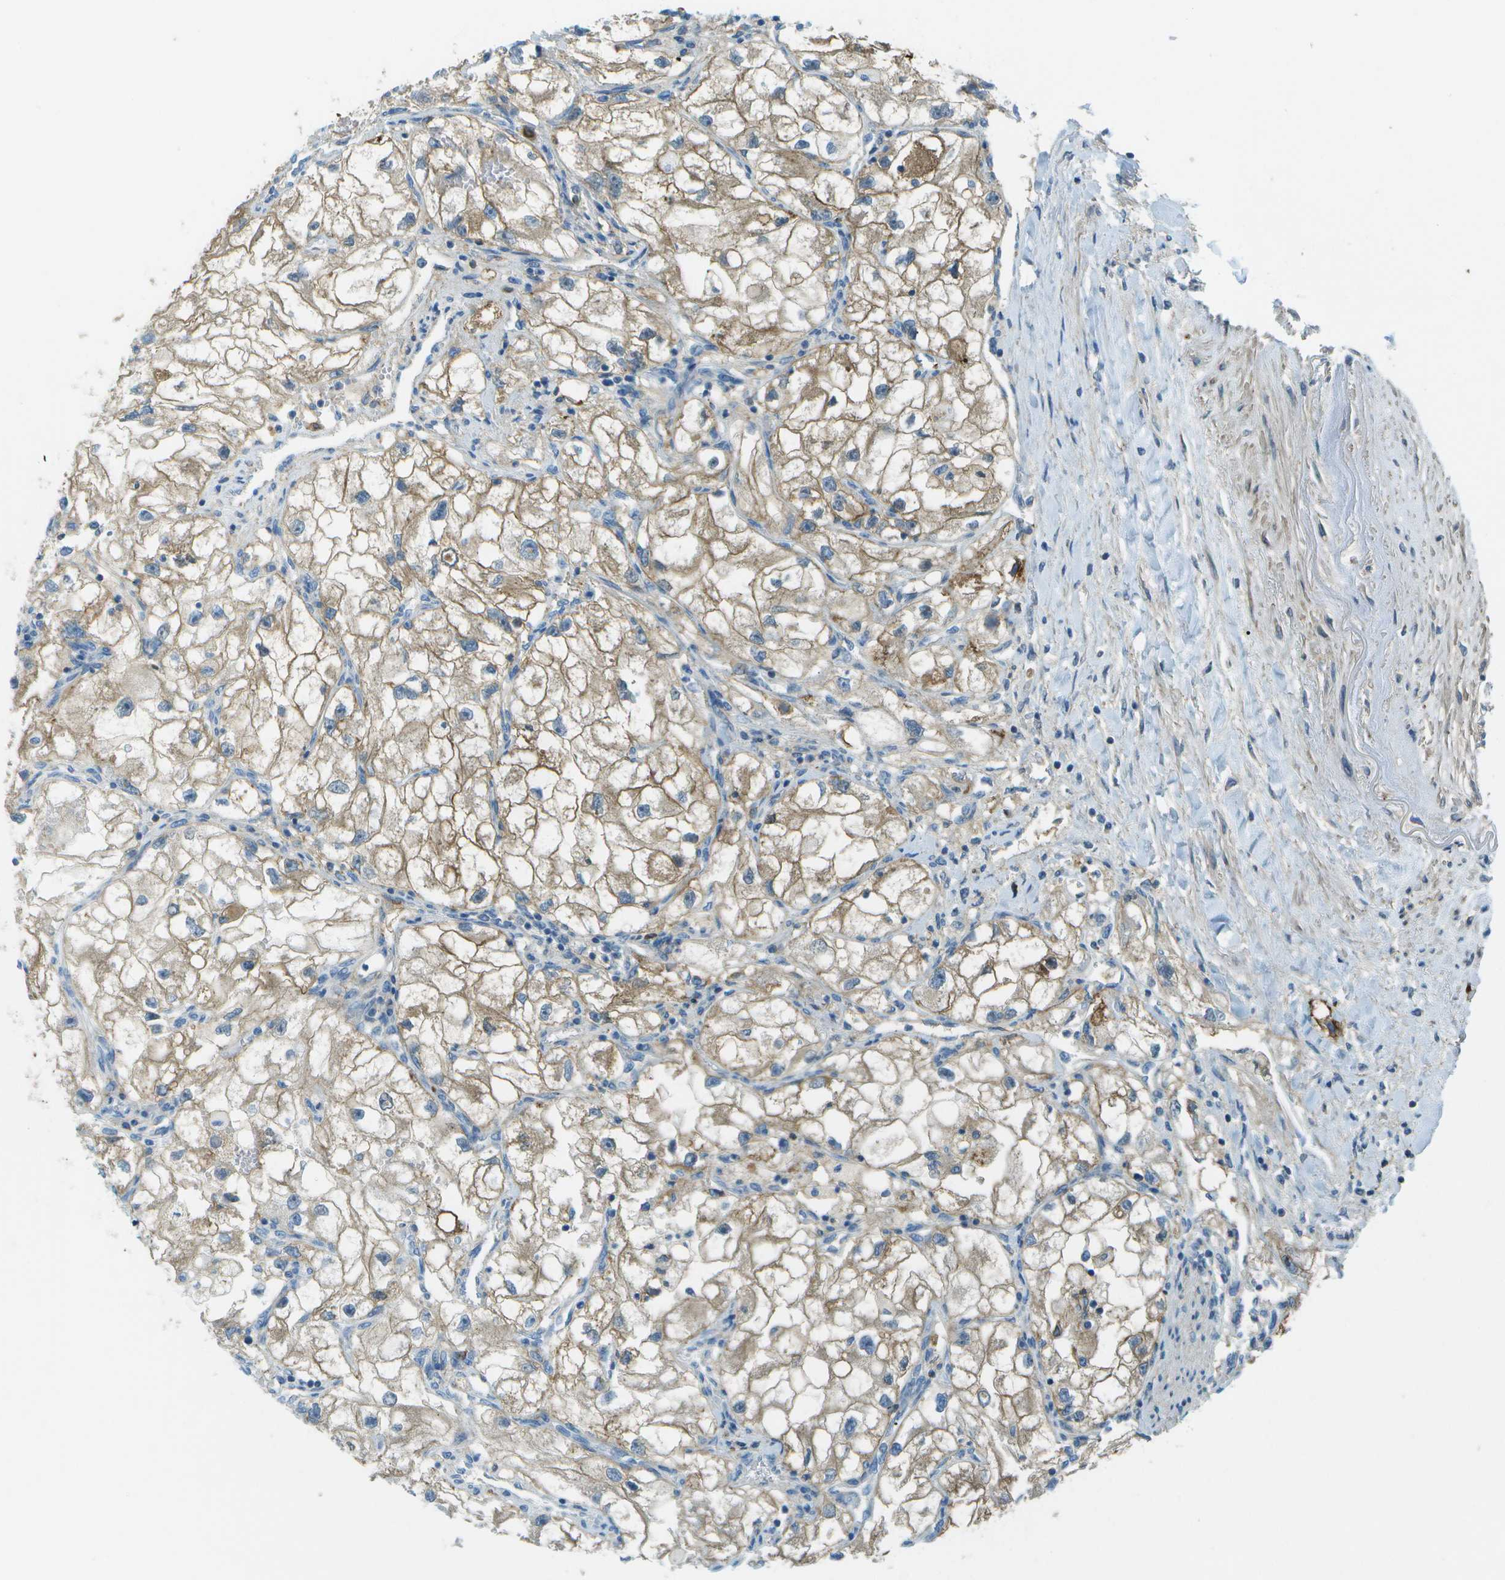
{"staining": {"intensity": "moderate", "quantity": ">75%", "location": "cytoplasmic/membranous"}, "tissue": "renal cancer", "cell_type": "Tumor cells", "image_type": "cancer", "snomed": [{"axis": "morphology", "description": "Adenocarcinoma, NOS"}, {"axis": "topography", "description": "Kidney"}], "caption": "Human renal cancer stained with a protein marker exhibits moderate staining in tumor cells.", "gene": "LRRC66", "patient": {"sex": "female", "age": 70}}